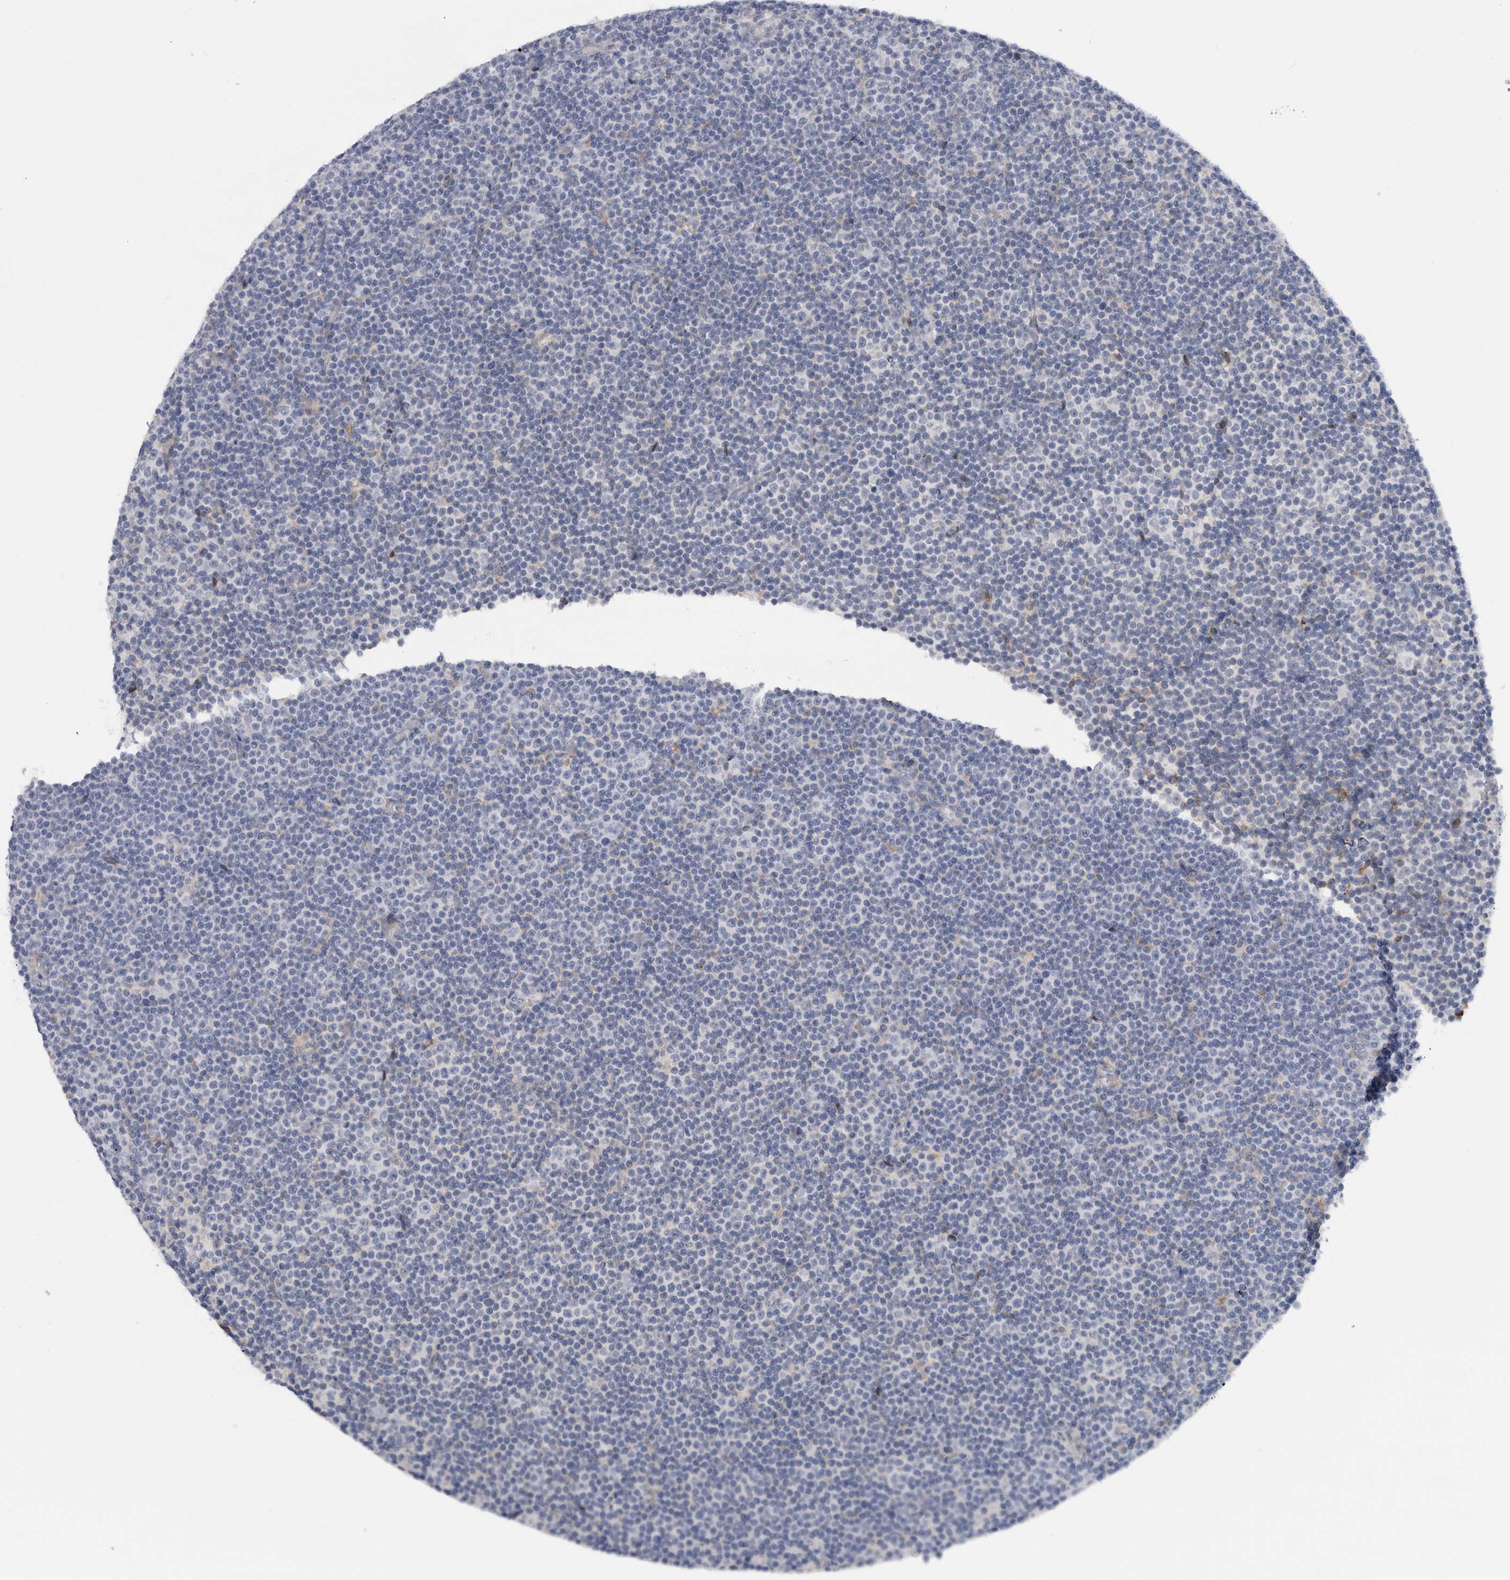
{"staining": {"intensity": "negative", "quantity": "none", "location": "none"}, "tissue": "lymphoma", "cell_type": "Tumor cells", "image_type": "cancer", "snomed": [{"axis": "morphology", "description": "Malignant lymphoma, non-Hodgkin's type, Low grade"}, {"axis": "topography", "description": "Lymph node"}], "caption": "Tumor cells show no significant protein staining in malignant lymphoma, non-Hodgkin's type (low-grade).", "gene": "DNAJC24", "patient": {"sex": "female", "age": 67}}